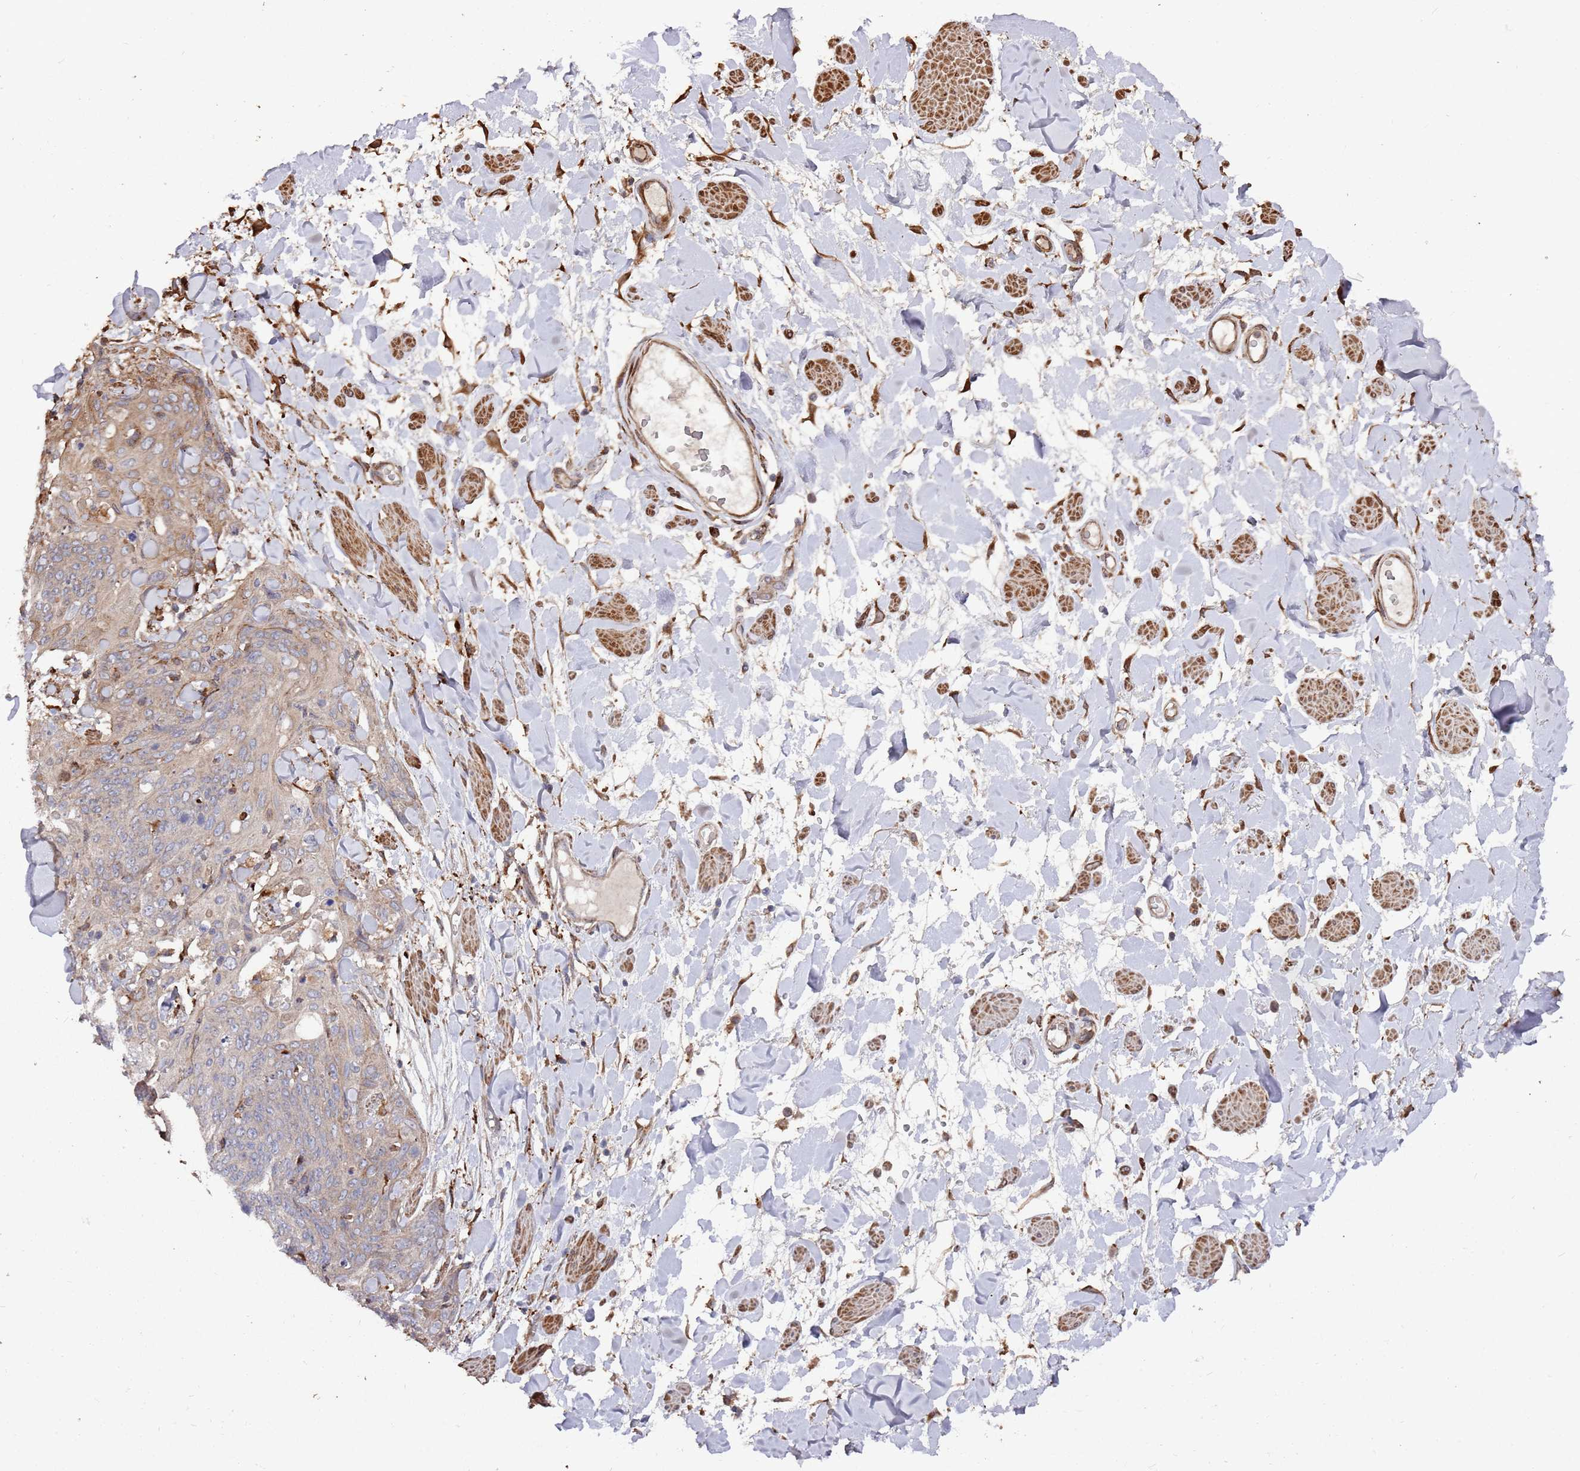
{"staining": {"intensity": "moderate", "quantity": "25%-75%", "location": "cytoplasmic/membranous"}, "tissue": "skin cancer", "cell_type": "Tumor cells", "image_type": "cancer", "snomed": [{"axis": "morphology", "description": "Squamous cell carcinoma, NOS"}, {"axis": "topography", "description": "Skin"}, {"axis": "topography", "description": "Vulva"}], "caption": "Squamous cell carcinoma (skin) stained with immunohistochemistry (IHC) demonstrates moderate cytoplasmic/membranous positivity in about 25%-75% of tumor cells.", "gene": "LACC1", "patient": {"sex": "female", "age": 85}}